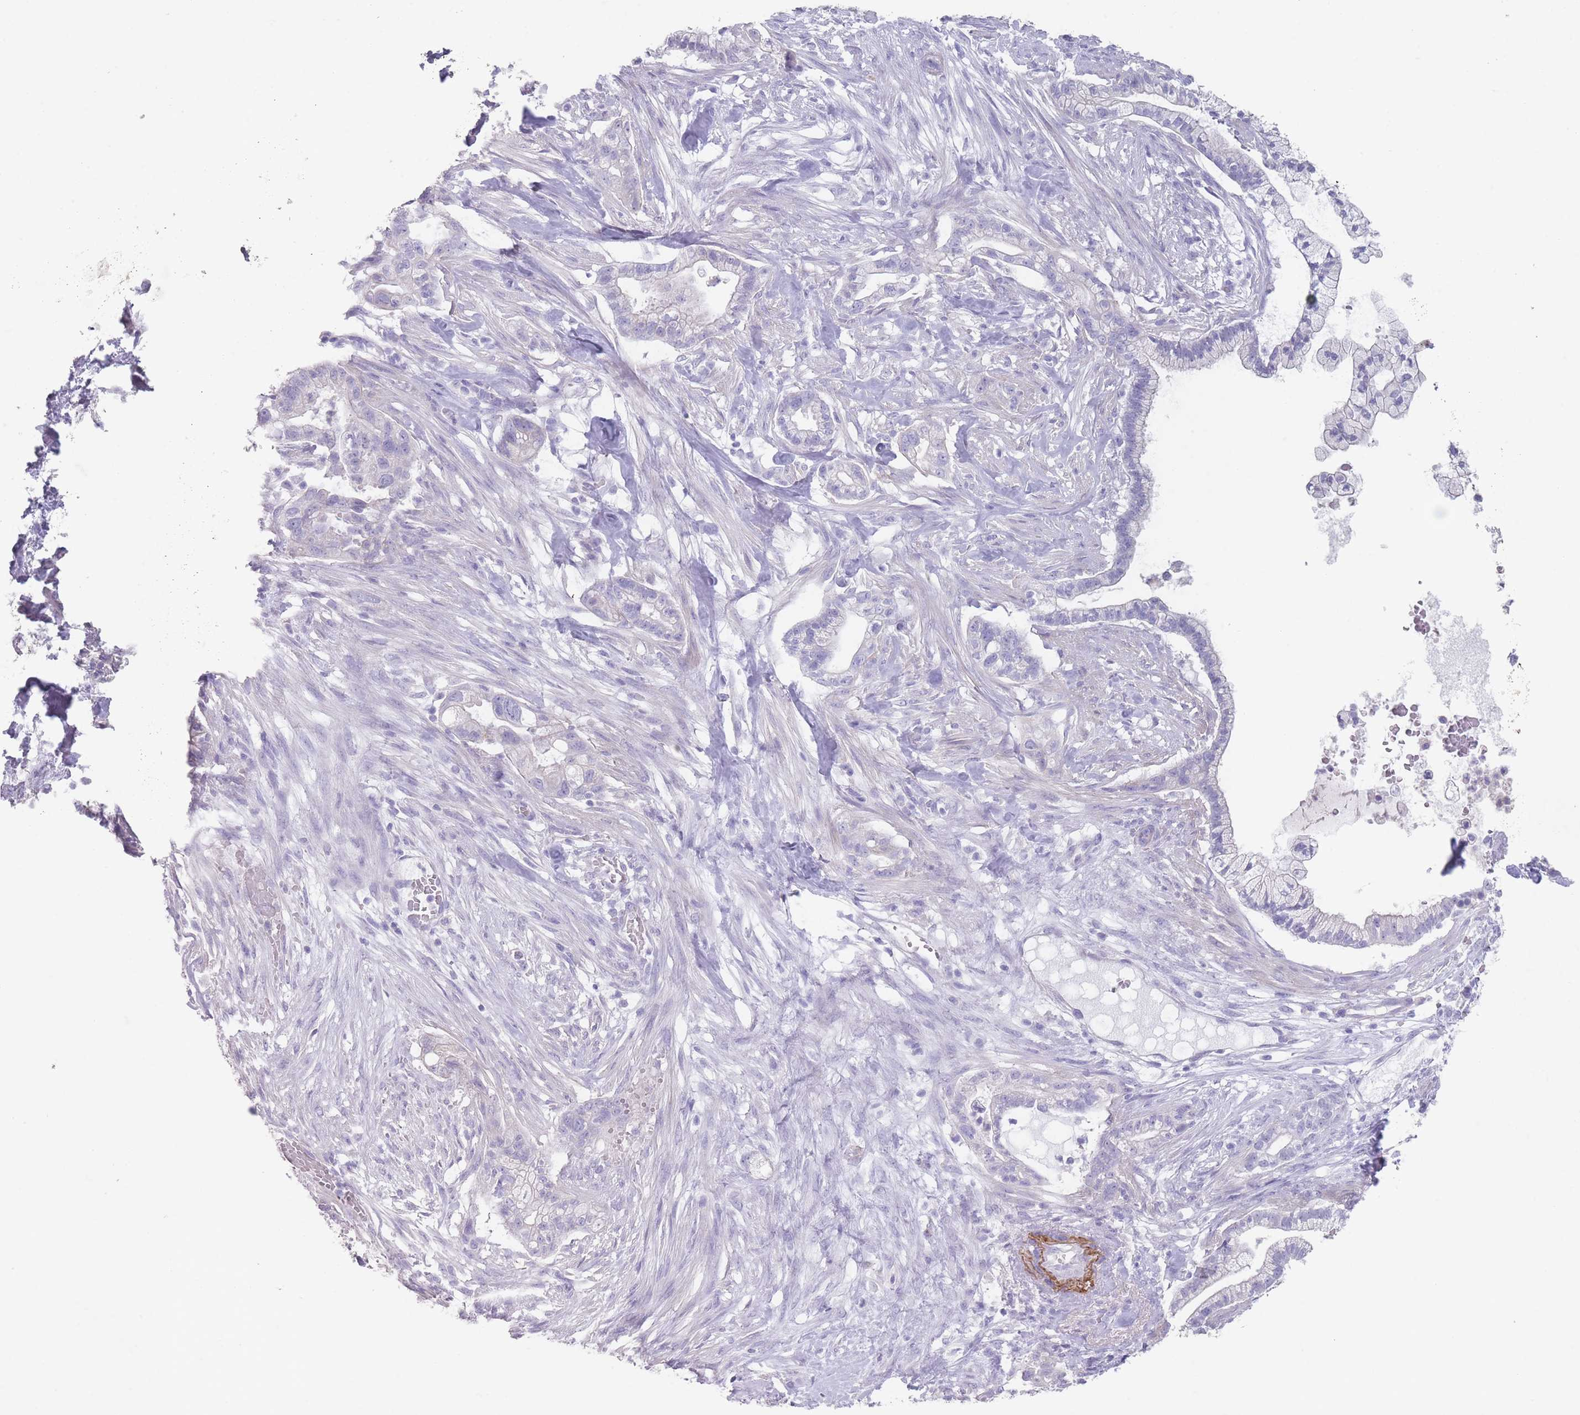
{"staining": {"intensity": "negative", "quantity": "none", "location": "none"}, "tissue": "pancreatic cancer", "cell_type": "Tumor cells", "image_type": "cancer", "snomed": [{"axis": "morphology", "description": "Adenocarcinoma, NOS"}, {"axis": "topography", "description": "Pancreas"}], "caption": "This is a photomicrograph of immunohistochemistry staining of pancreatic cancer (adenocarcinoma), which shows no staining in tumor cells.", "gene": "RHBG", "patient": {"sex": "male", "age": 44}}